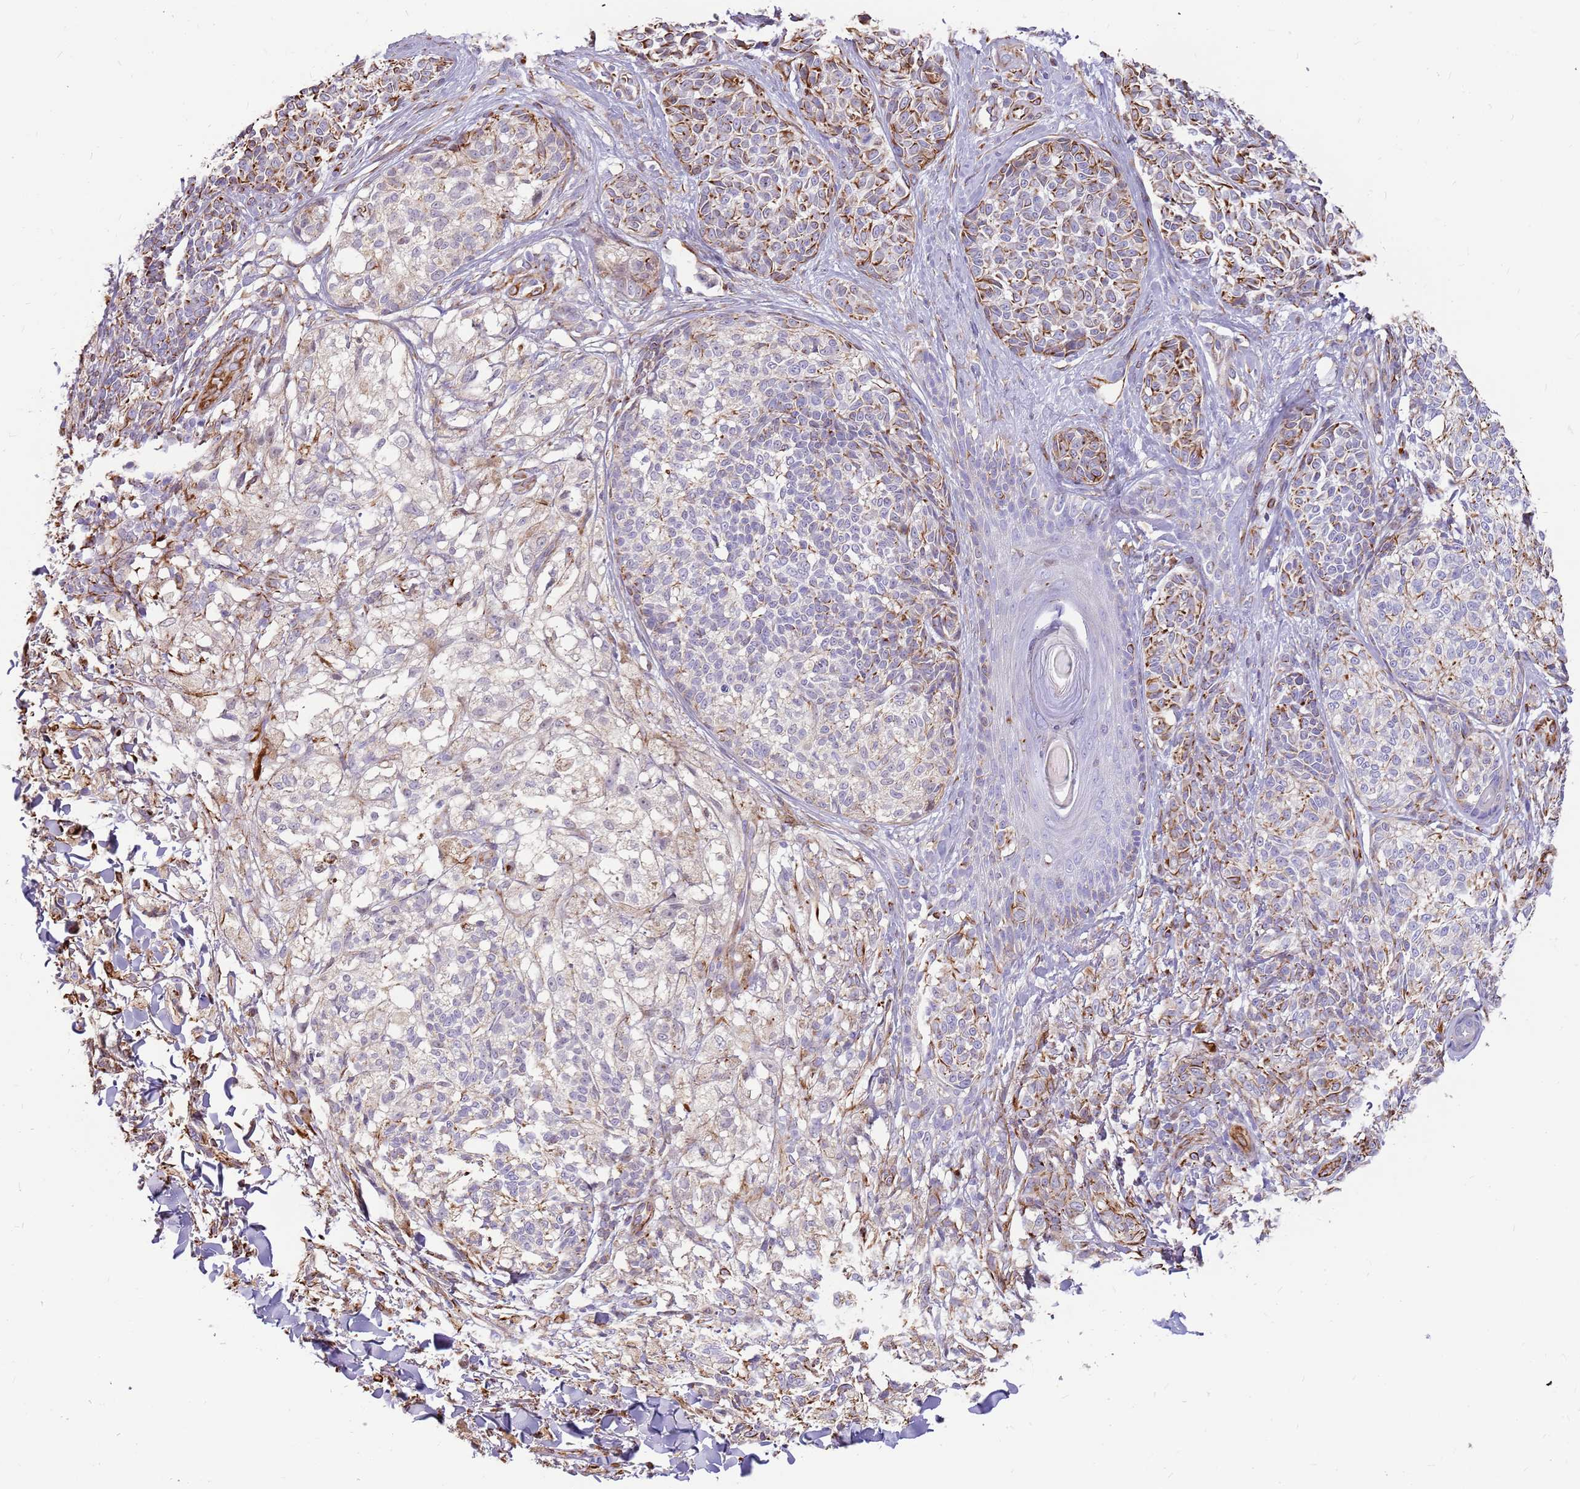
{"staining": {"intensity": "moderate", "quantity": "25%-75%", "location": "cytoplasmic/membranous"}, "tissue": "melanoma", "cell_type": "Tumor cells", "image_type": "cancer", "snomed": [{"axis": "morphology", "description": "Malignant melanoma, NOS"}, {"axis": "topography", "description": "Skin of upper extremity"}], "caption": "A histopathology image of human melanoma stained for a protein reveals moderate cytoplasmic/membranous brown staining in tumor cells.", "gene": "ZDHHC1", "patient": {"sex": "male", "age": 40}}